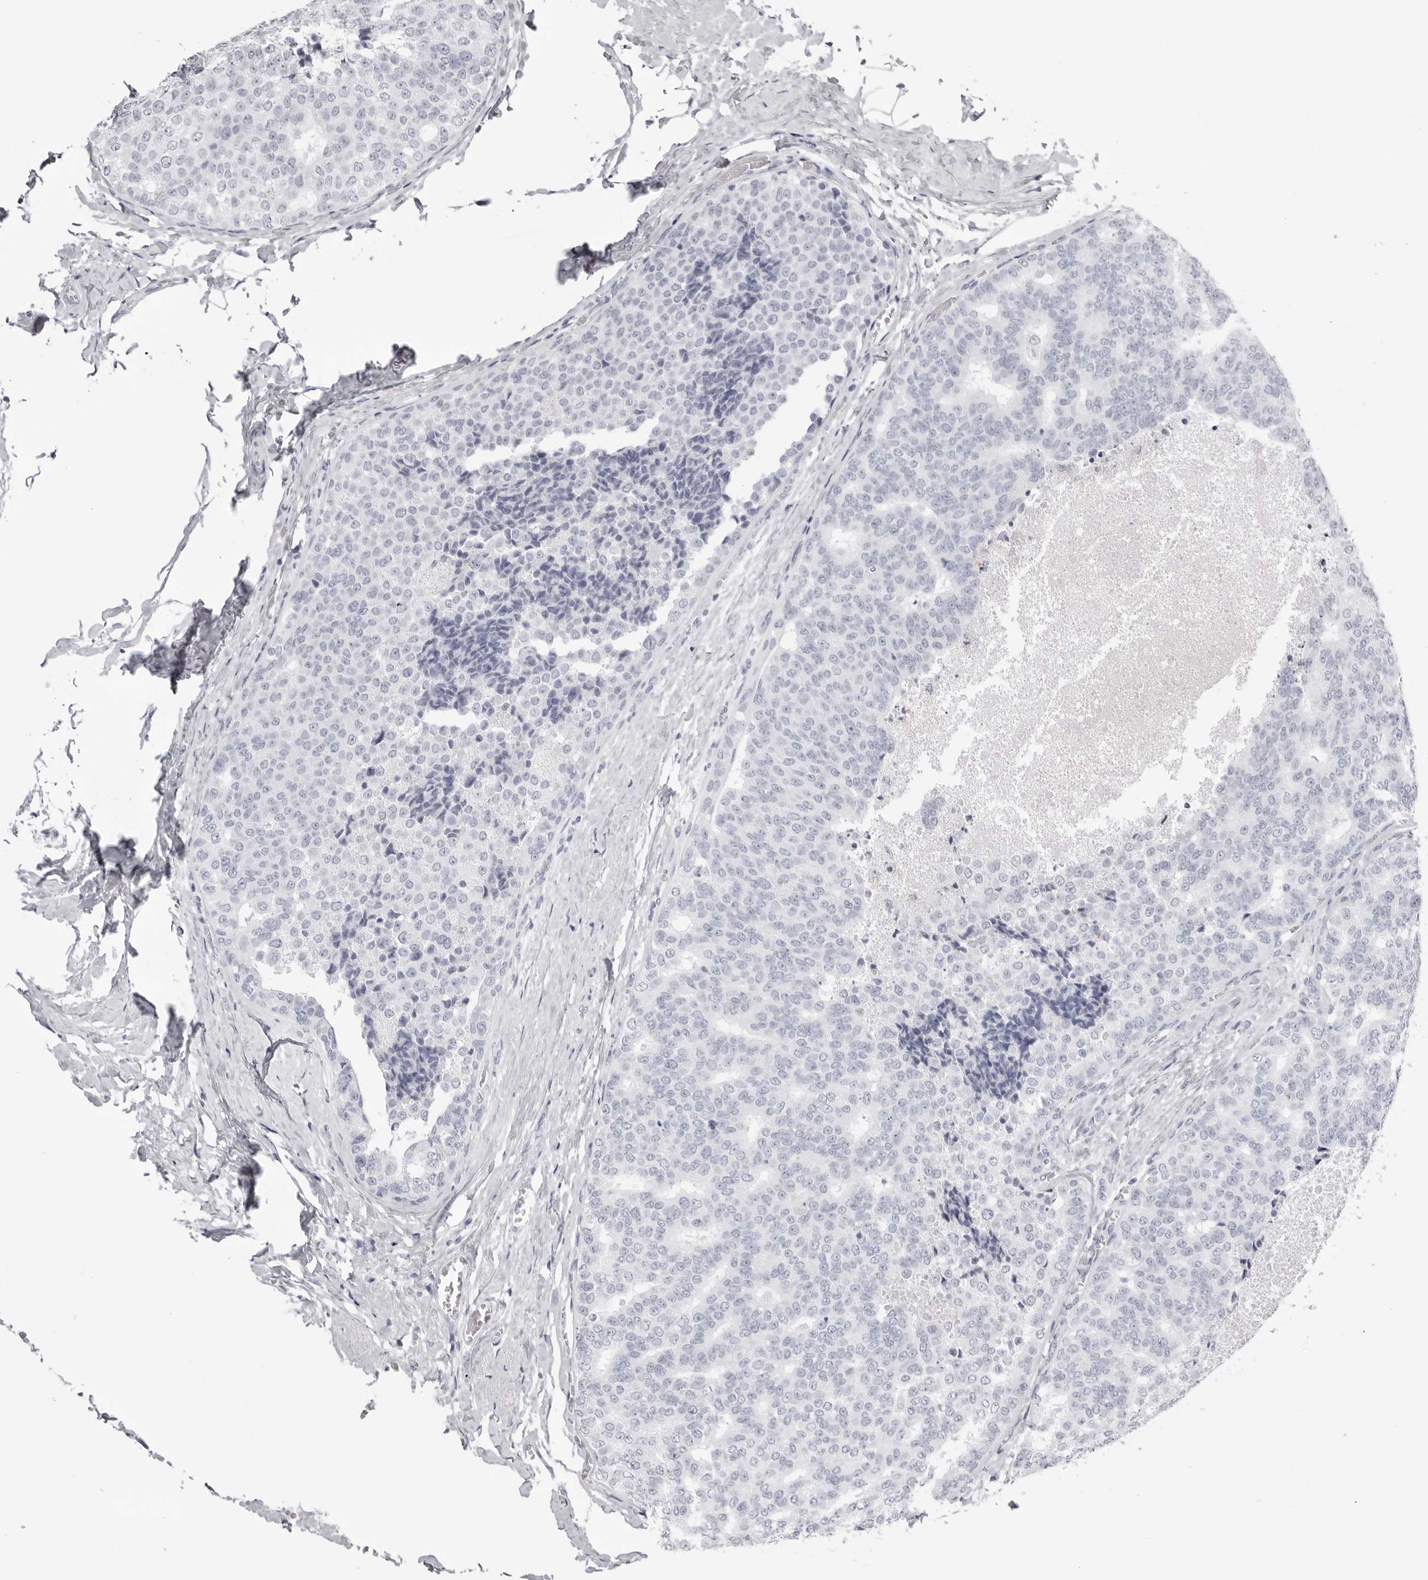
{"staining": {"intensity": "negative", "quantity": "none", "location": "none"}, "tissue": "breast cancer", "cell_type": "Tumor cells", "image_type": "cancer", "snomed": [{"axis": "morphology", "description": "Normal tissue, NOS"}, {"axis": "morphology", "description": "Duct carcinoma"}, {"axis": "topography", "description": "Breast"}], "caption": "Immunohistochemistry micrograph of neoplastic tissue: invasive ductal carcinoma (breast) stained with DAB exhibits no significant protein positivity in tumor cells. (DAB (3,3'-diaminobenzidine) immunohistochemistry (IHC) visualized using brightfield microscopy, high magnification).", "gene": "TMOD4", "patient": {"sex": "female", "age": 43}}